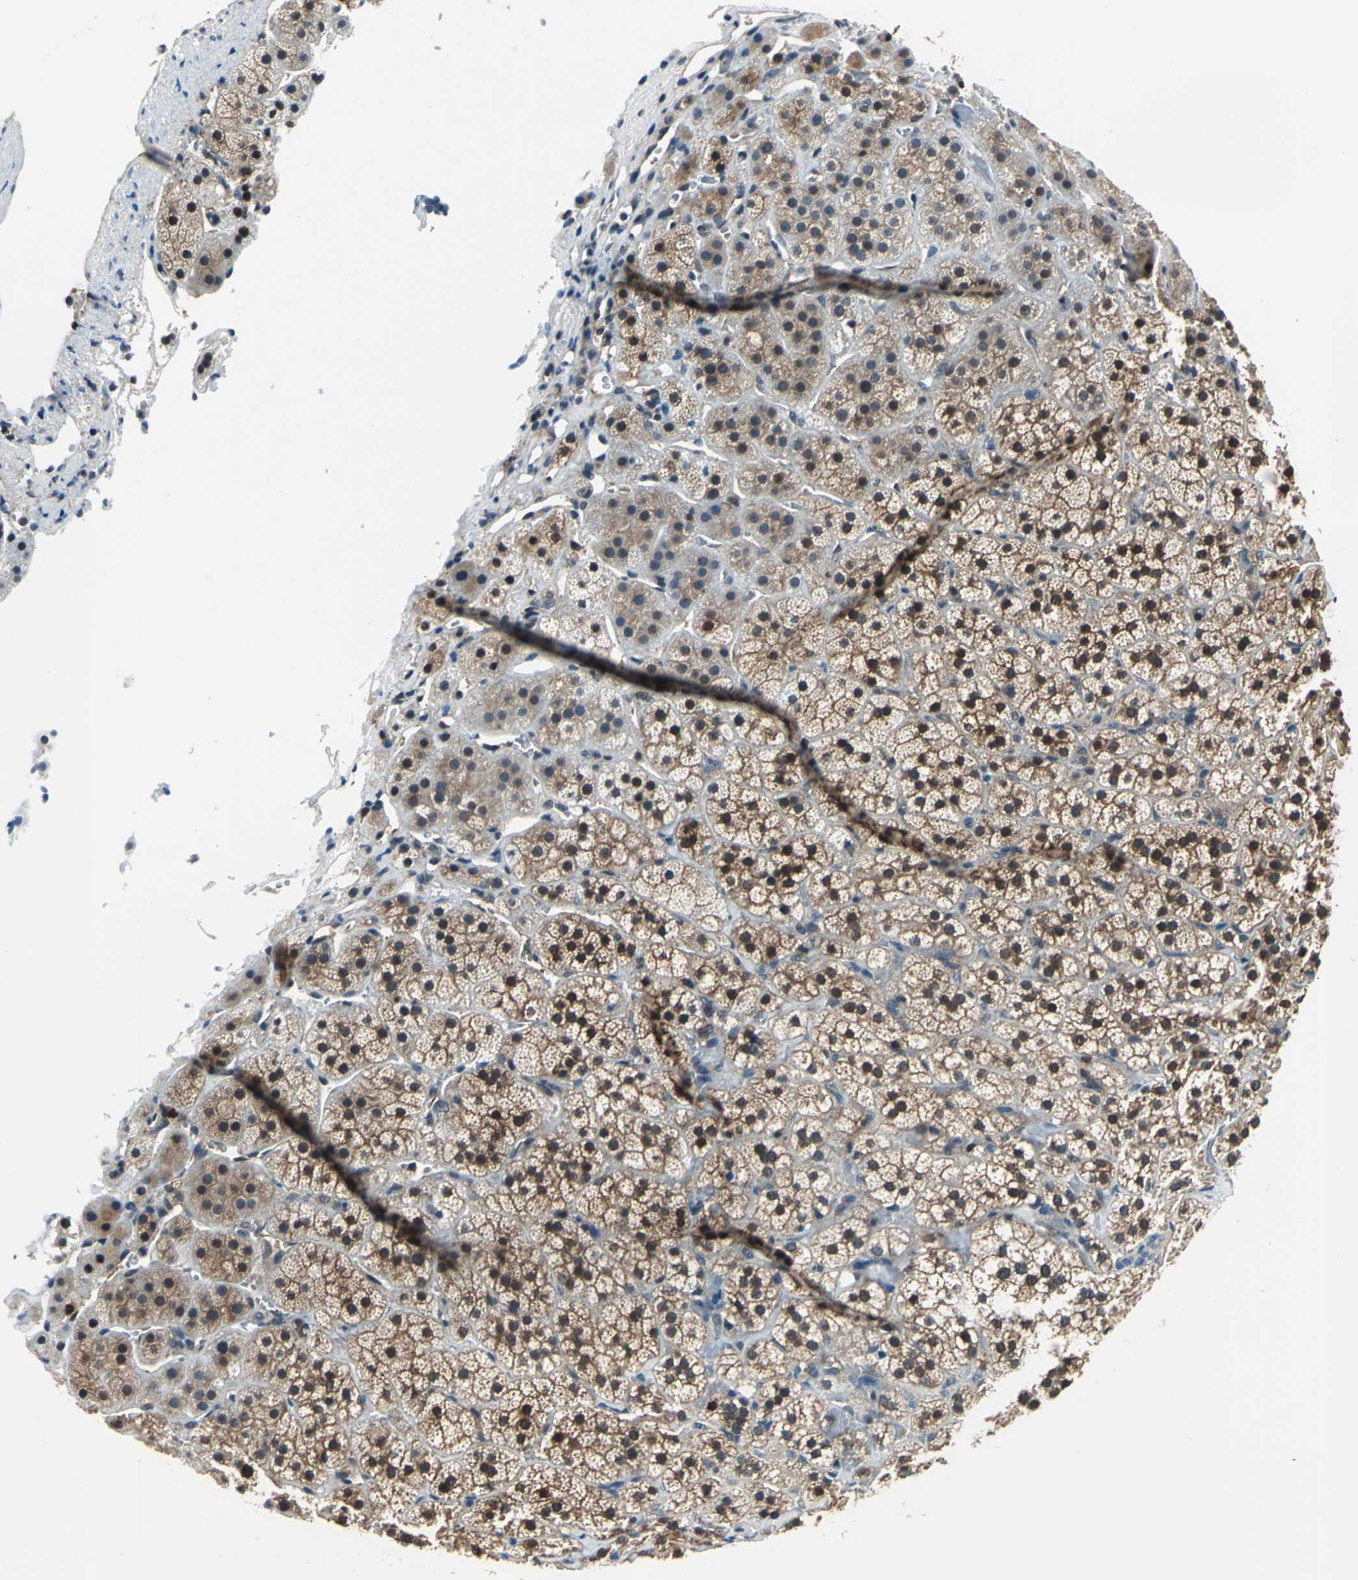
{"staining": {"intensity": "moderate", "quantity": ">75%", "location": "cytoplasmic/membranous"}, "tissue": "adrenal gland", "cell_type": "Glandular cells", "image_type": "normal", "snomed": [{"axis": "morphology", "description": "Normal tissue, NOS"}, {"axis": "topography", "description": "Adrenal gland"}], "caption": "DAB (3,3'-diaminobenzidine) immunohistochemical staining of normal adrenal gland displays moderate cytoplasmic/membranous protein staining in about >75% of glandular cells.", "gene": "PSME1", "patient": {"sex": "female", "age": 44}}